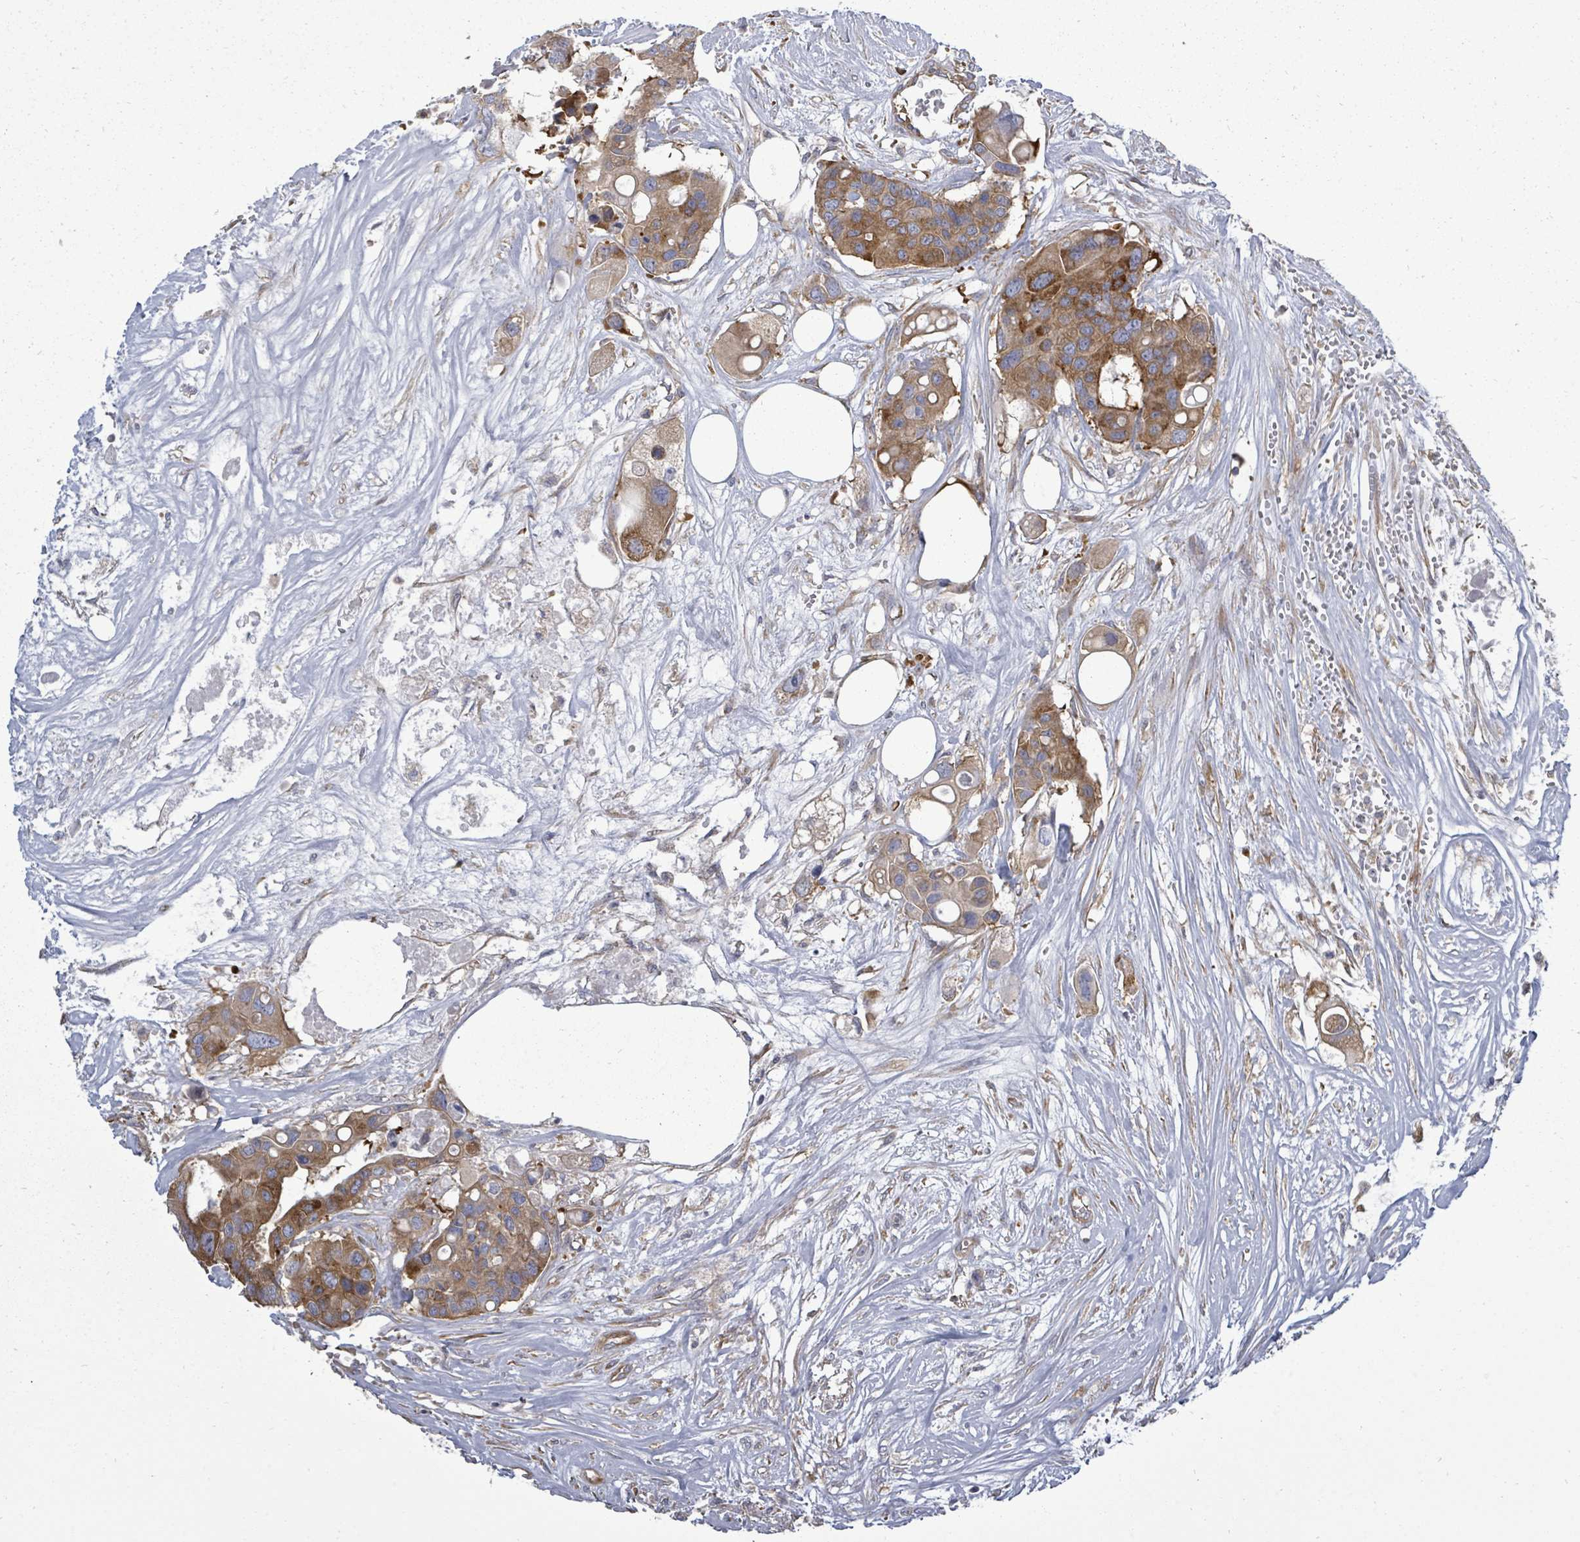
{"staining": {"intensity": "moderate", "quantity": ">75%", "location": "cytoplasmic/membranous"}, "tissue": "colorectal cancer", "cell_type": "Tumor cells", "image_type": "cancer", "snomed": [{"axis": "morphology", "description": "Adenocarcinoma, NOS"}, {"axis": "topography", "description": "Colon"}], "caption": "Human colorectal cancer stained with a brown dye demonstrates moderate cytoplasmic/membranous positive staining in approximately >75% of tumor cells.", "gene": "EIF3C", "patient": {"sex": "male", "age": 77}}